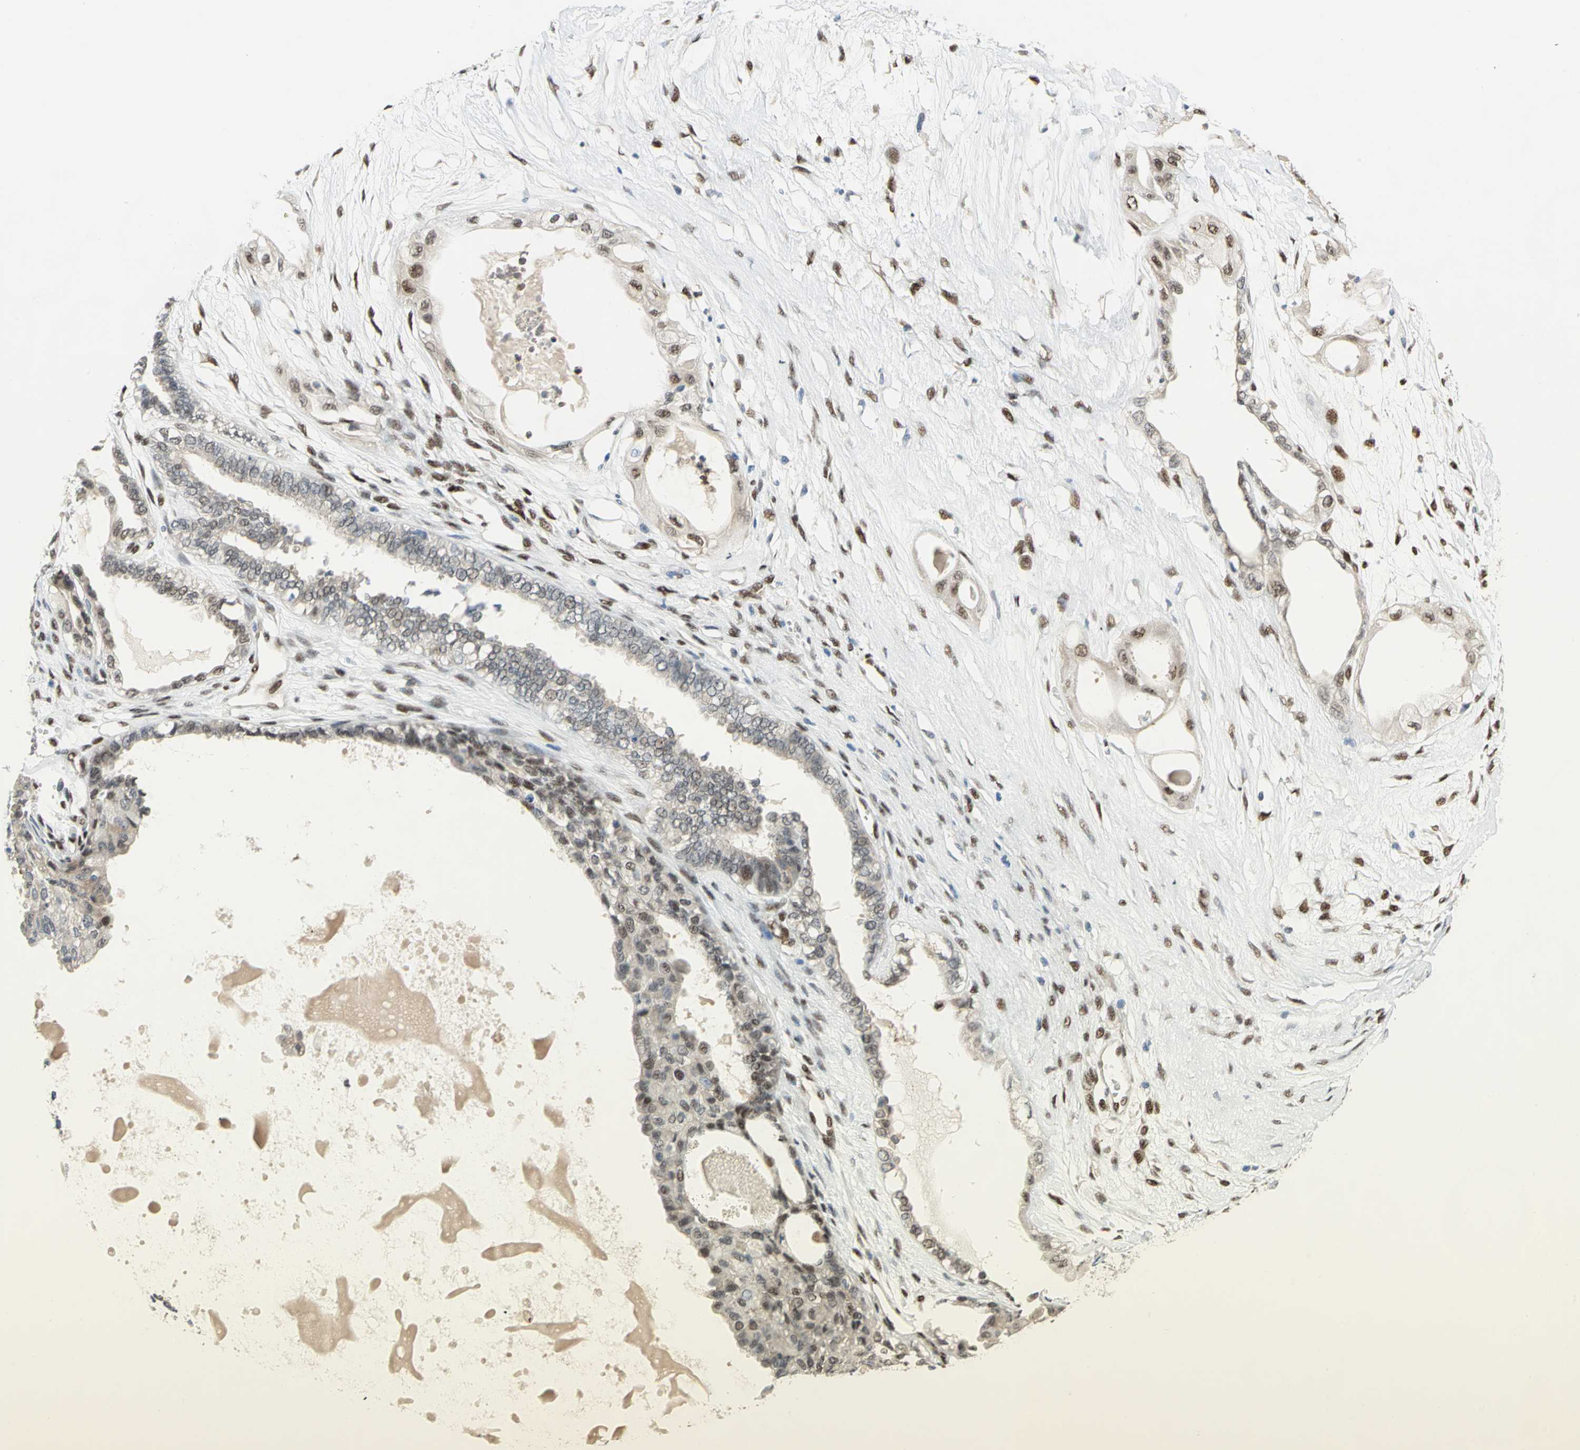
{"staining": {"intensity": "weak", "quantity": "25%-75%", "location": "cytoplasmic/membranous,nuclear"}, "tissue": "ovarian cancer", "cell_type": "Tumor cells", "image_type": "cancer", "snomed": [{"axis": "morphology", "description": "Carcinoma, NOS"}, {"axis": "morphology", "description": "Carcinoma, endometroid"}, {"axis": "topography", "description": "Ovary"}], "caption": "Brown immunohistochemical staining in ovarian carcinoma displays weak cytoplasmic/membranous and nuclear staining in about 25%-75% of tumor cells.", "gene": "RBFOX2", "patient": {"sex": "female", "age": 50}}